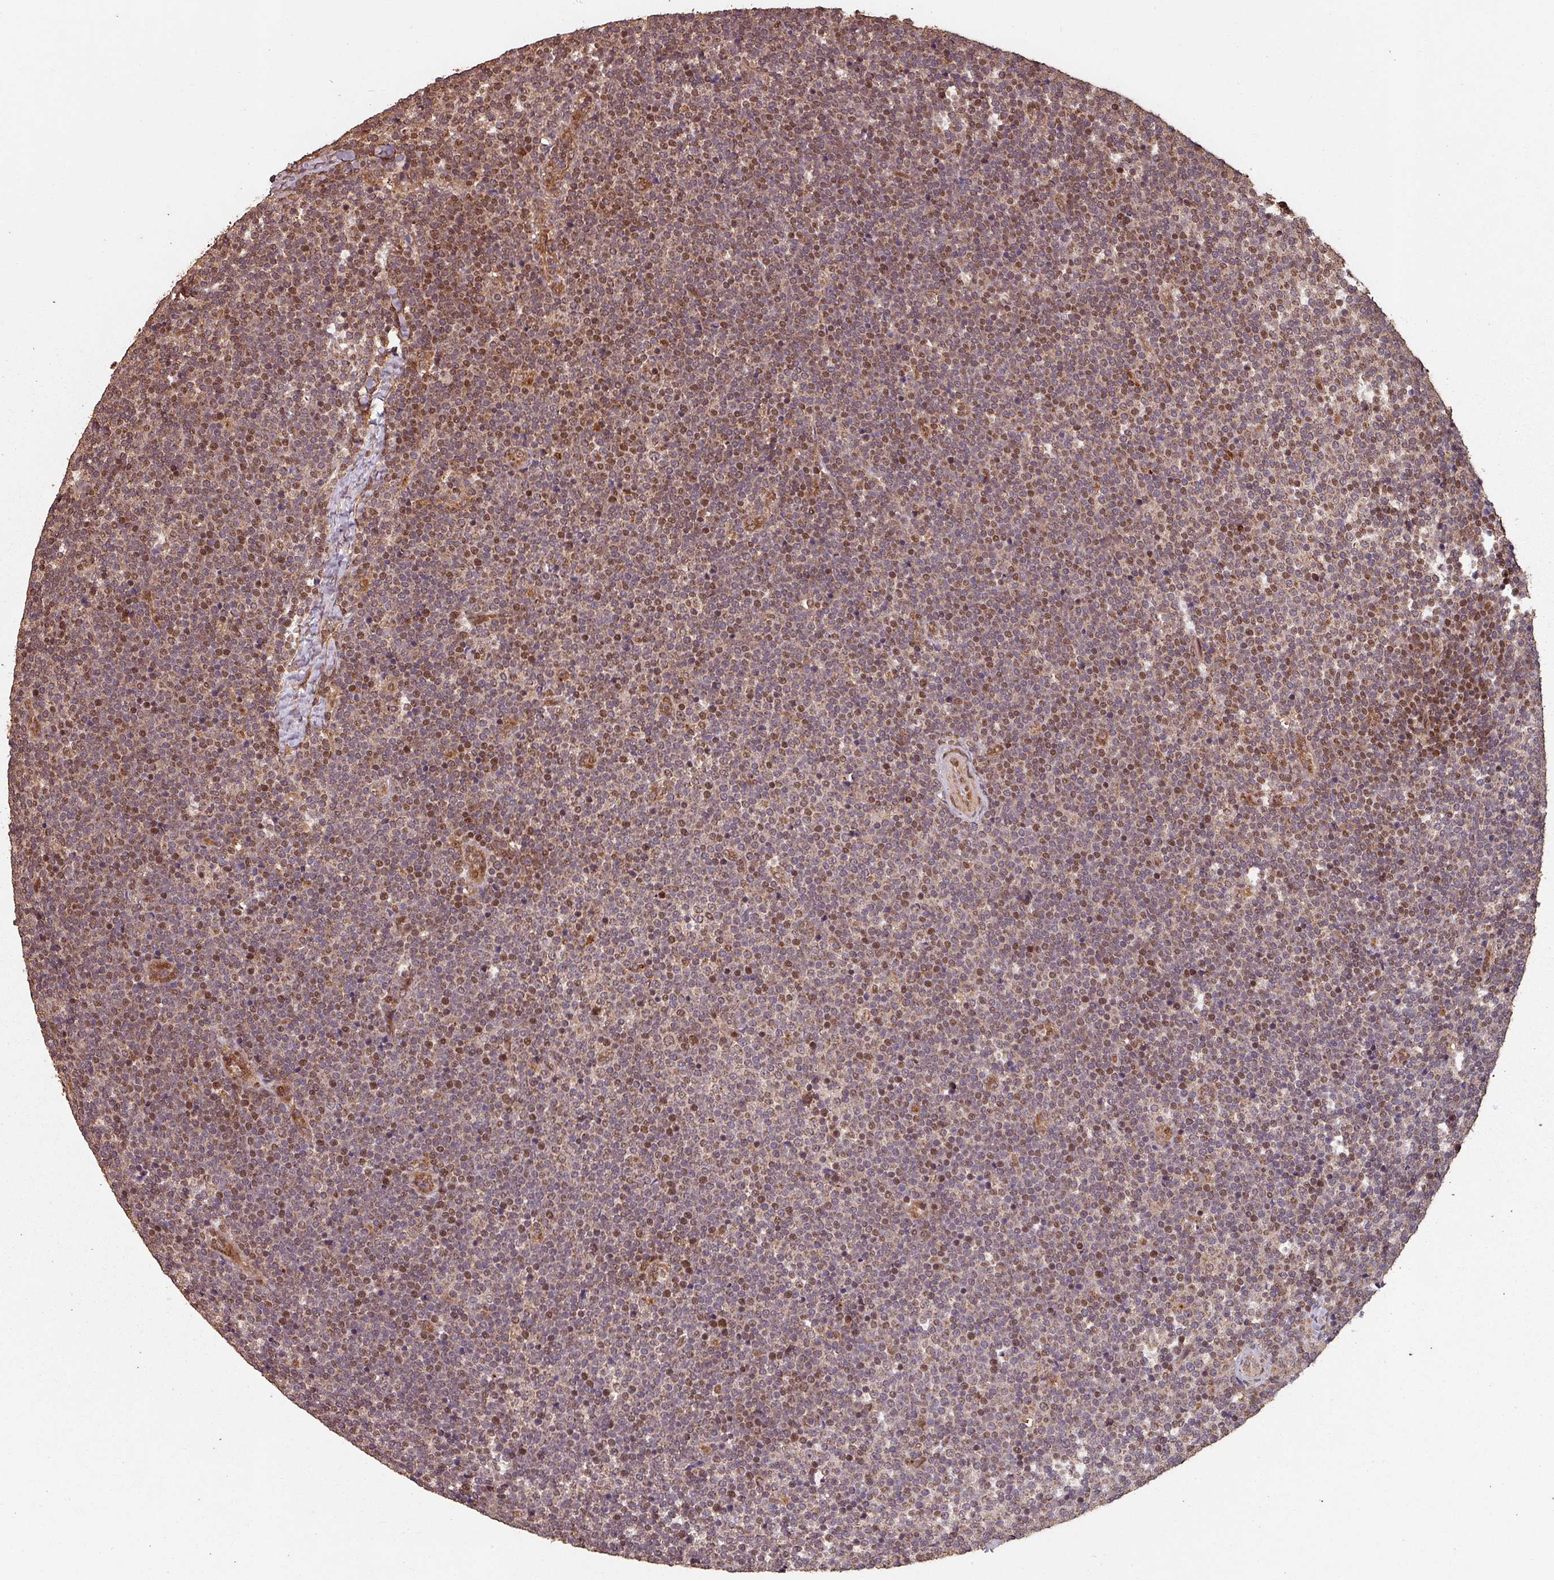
{"staining": {"intensity": "moderate", "quantity": "25%-75%", "location": "nuclear"}, "tissue": "lymphoma", "cell_type": "Tumor cells", "image_type": "cancer", "snomed": [{"axis": "morphology", "description": "Malignant lymphoma, non-Hodgkin's type, Low grade"}, {"axis": "topography", "description": "Lymph node"}], "caption": "Immunohistochemistry micrograph of malignant lymphoma, non-Hodgkin's type (low-grade) stained for a protein (brown), which shows medium levels of moderate nuclear positivity in approximately 25%-75% of tumor cells.", "gene": "EID1", "patient": {"sex": "male", "age": 48}}